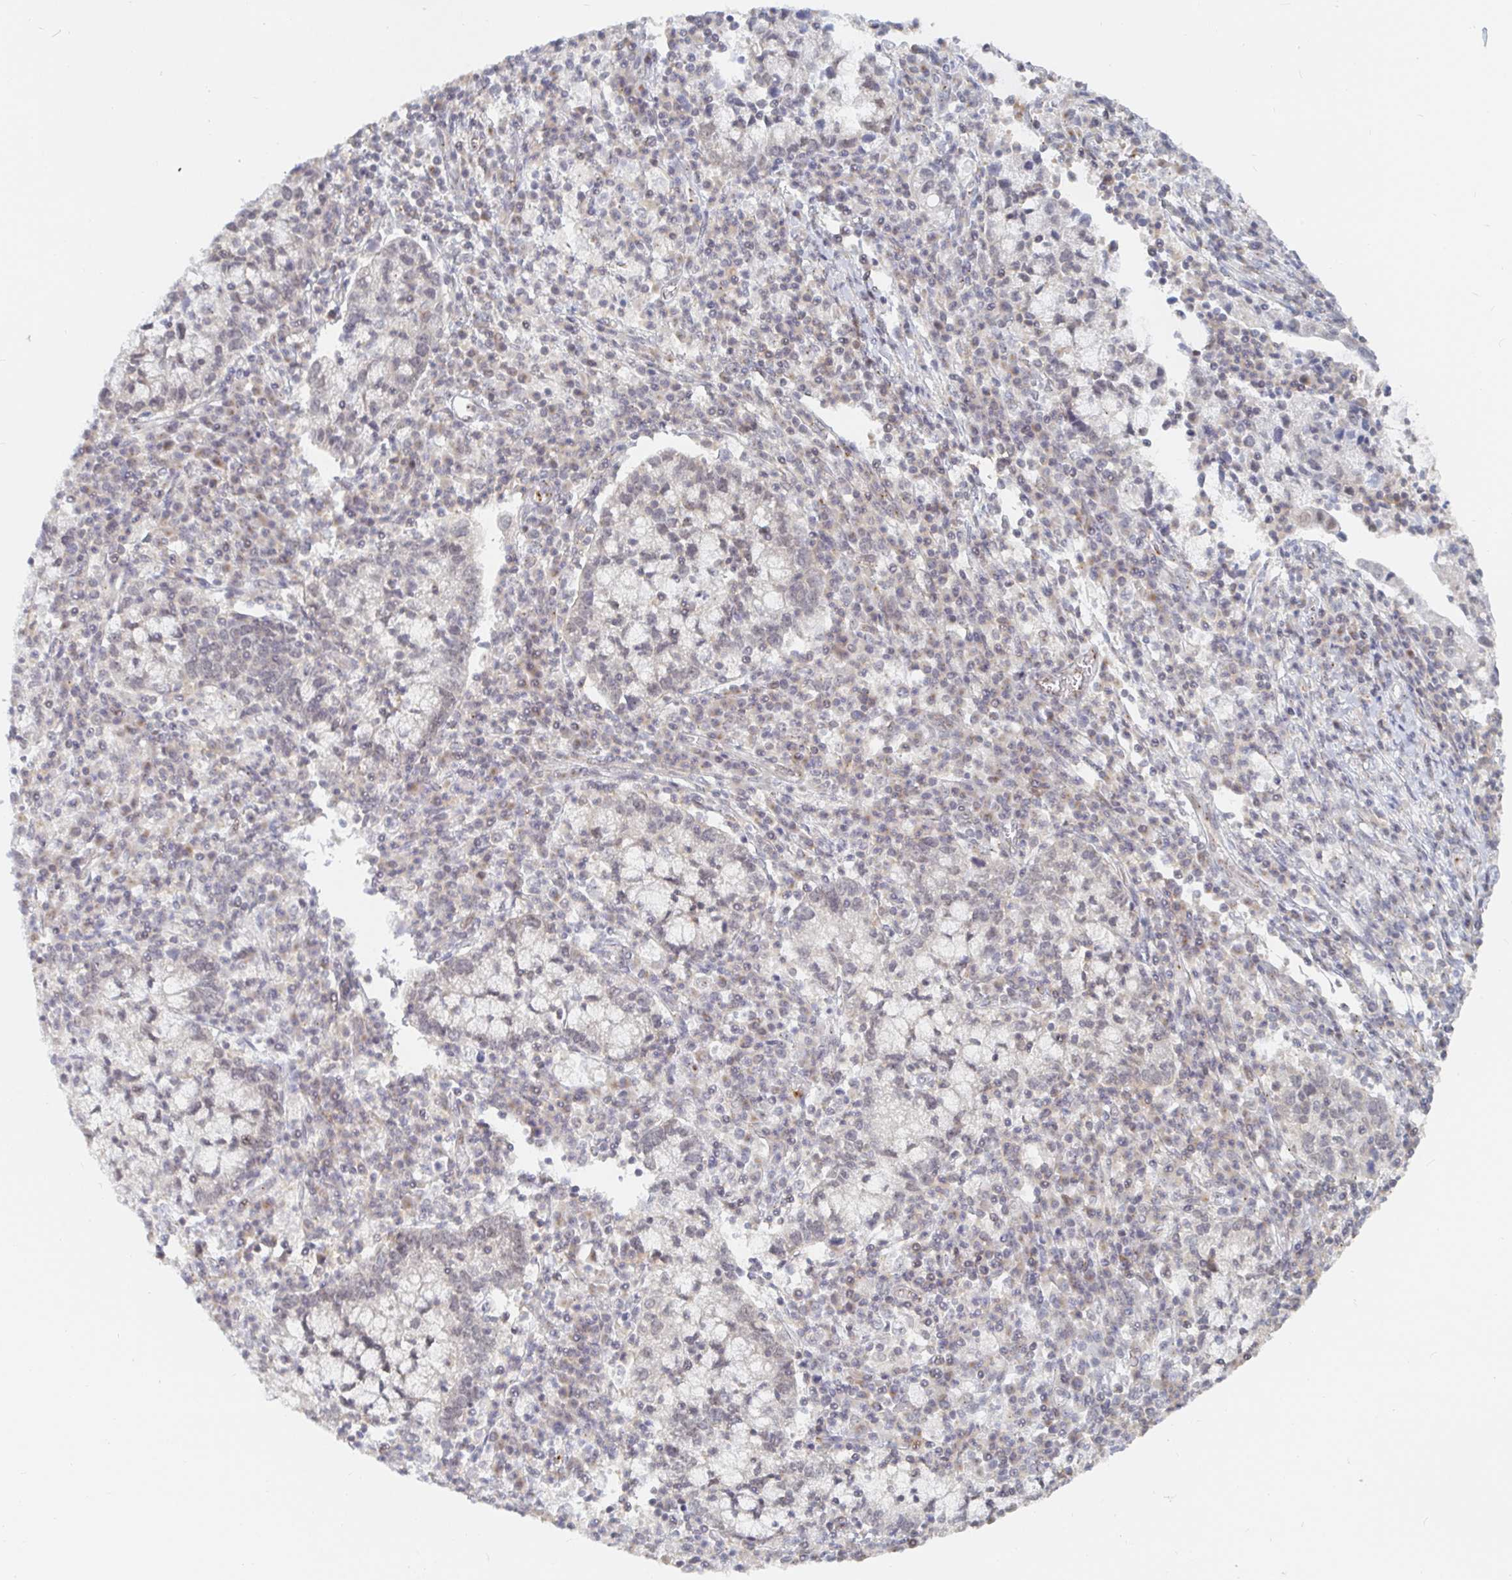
{"staining": {"intensity": "weak", "quantity": "<25%", "location": "nuclear"}, "tissue": "cervical cancer", "cell_type": "Tumor cells", "image_type": "cancer", "snomed": [{"axis": "morphology", "description": "Normal tissue, NOS"}, {"axis": "morphology", "description": "Adenocarcinoma, NOS"}, {"axis": "topography", "description": "Cervix"}], "caption": "Human cervical cancer (adenocarcinoma) stained for a protein using immunohistochemistry demonstrates no staining in tumor cells.", "gene": "CHD2", "patient": {"sex": "female", "age": 44}}